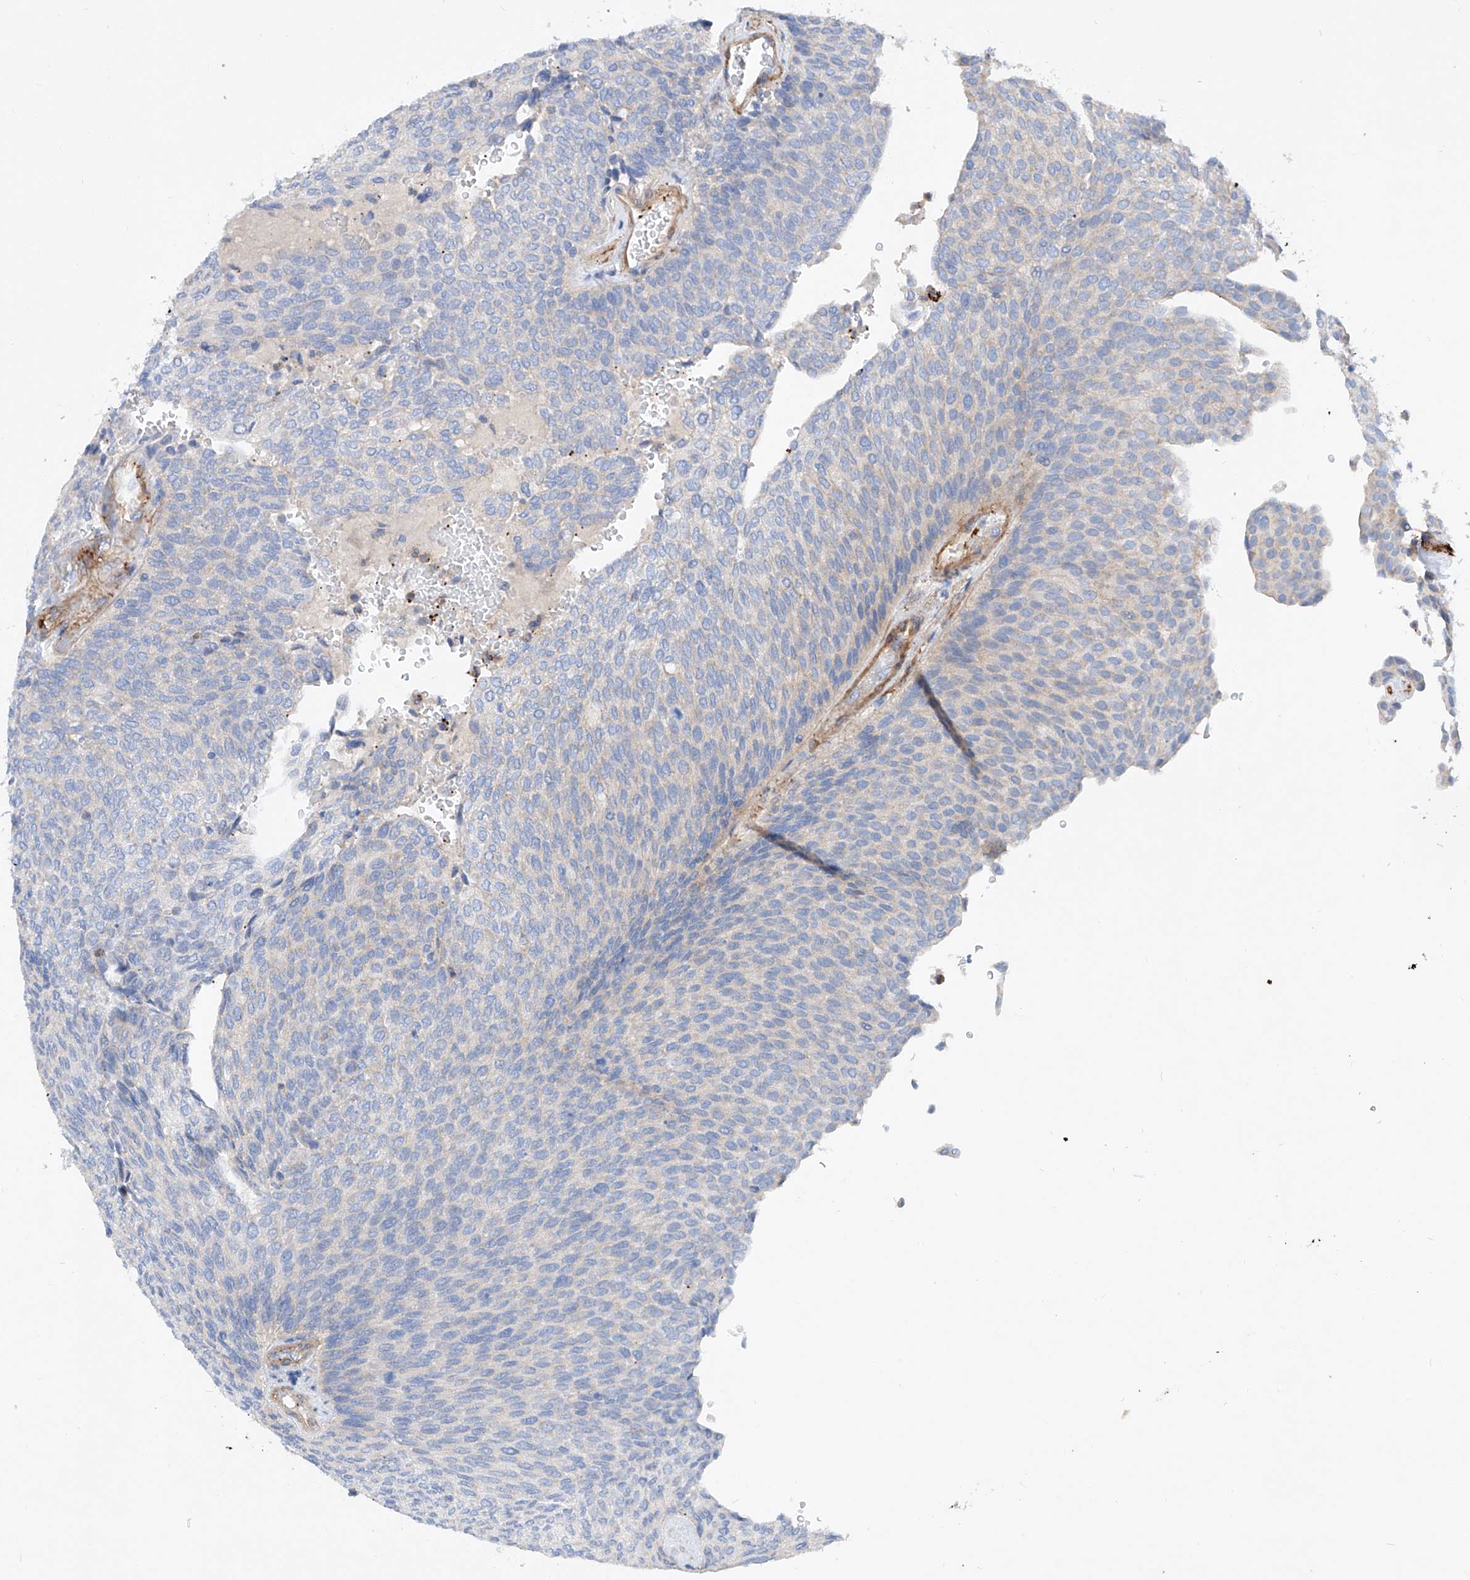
{"staining": {"intensity": "negative", "quantity": "none", "location": "none"}, "tissue": "urothelial cancer", "cell_type": "Tumor cells", "image_type": "cancer", "snomed": [{"axis": "morphology", "description": "Urothelial carcinoma, Low grade"}, {"axis": "topography", "description": "Urinary bladder"}], "caption": "An immunohistochemistry (IHC) histopathology image of urothelial cancer is shown. There is no staining in tumor cells of urothelial cancer. (DAB (3,3'-diaminobenzidine) immunohistochemistry, high magnification).", "gene": "TAS2R60", "patient": {"sex": "female", "age": 79}}